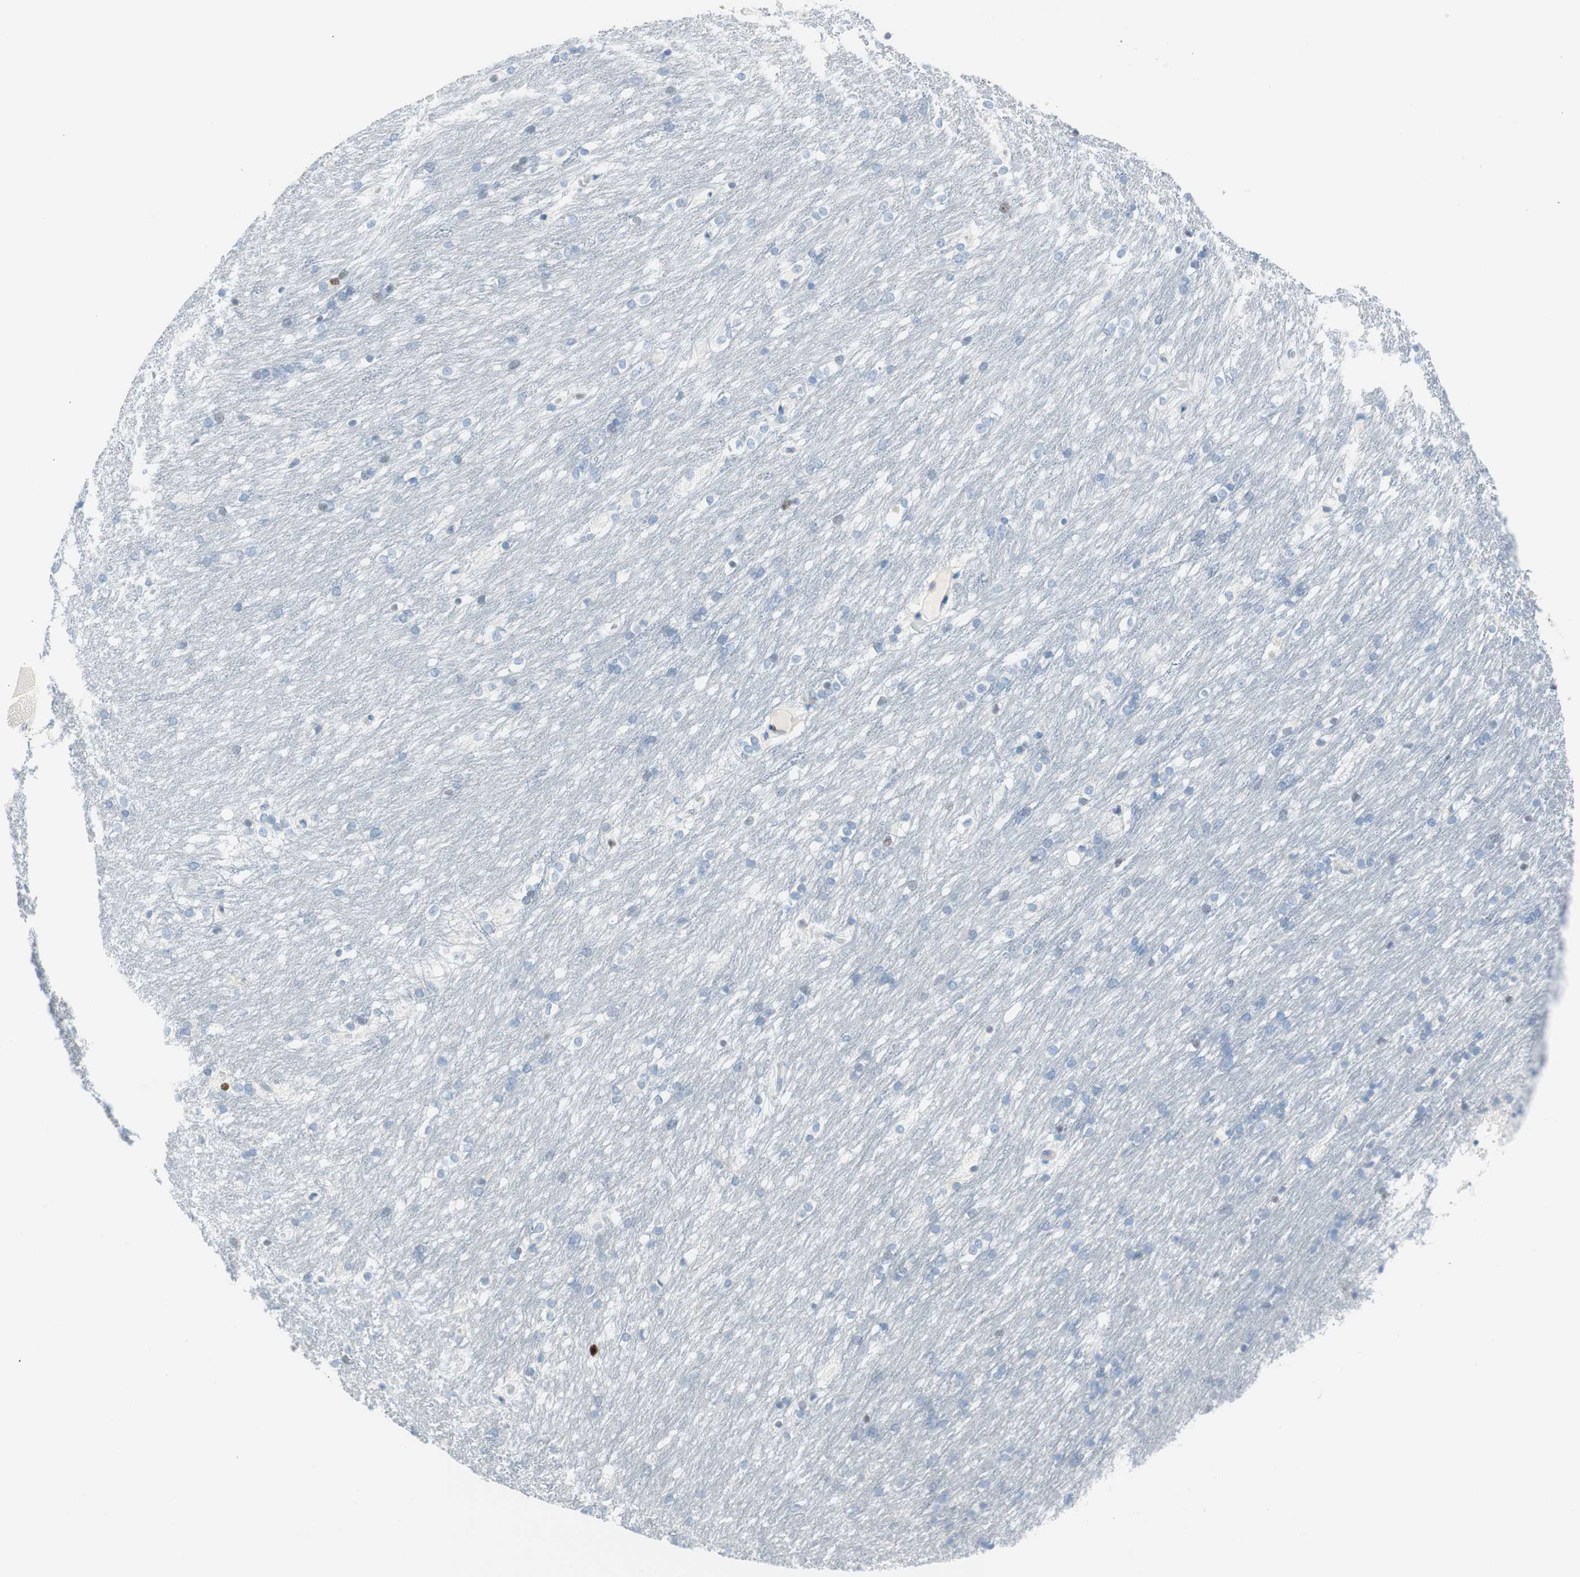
{"staining": {"intensity": "negative", "quantity": "none", "location": "none"}, "tissue": "caudate", "cell_type": "Glial cells", "image_type": "normal", "snomed": [{"axis": "morphology", "description": "Normal tissue, NOS"}, {"axis": "topography", "description": "Lateral ventricle wall"}], "caption": "Immunohistochemistry (IHC) histopathology image of benign caudate: caudate stained with DAB demonstrates no significant protein positivity in glial cells. (DAB IHC visualized using brightfield microscopy, high magnification).", "gene": "EZH2", "patient": {"sex": "female", "age": 19}}